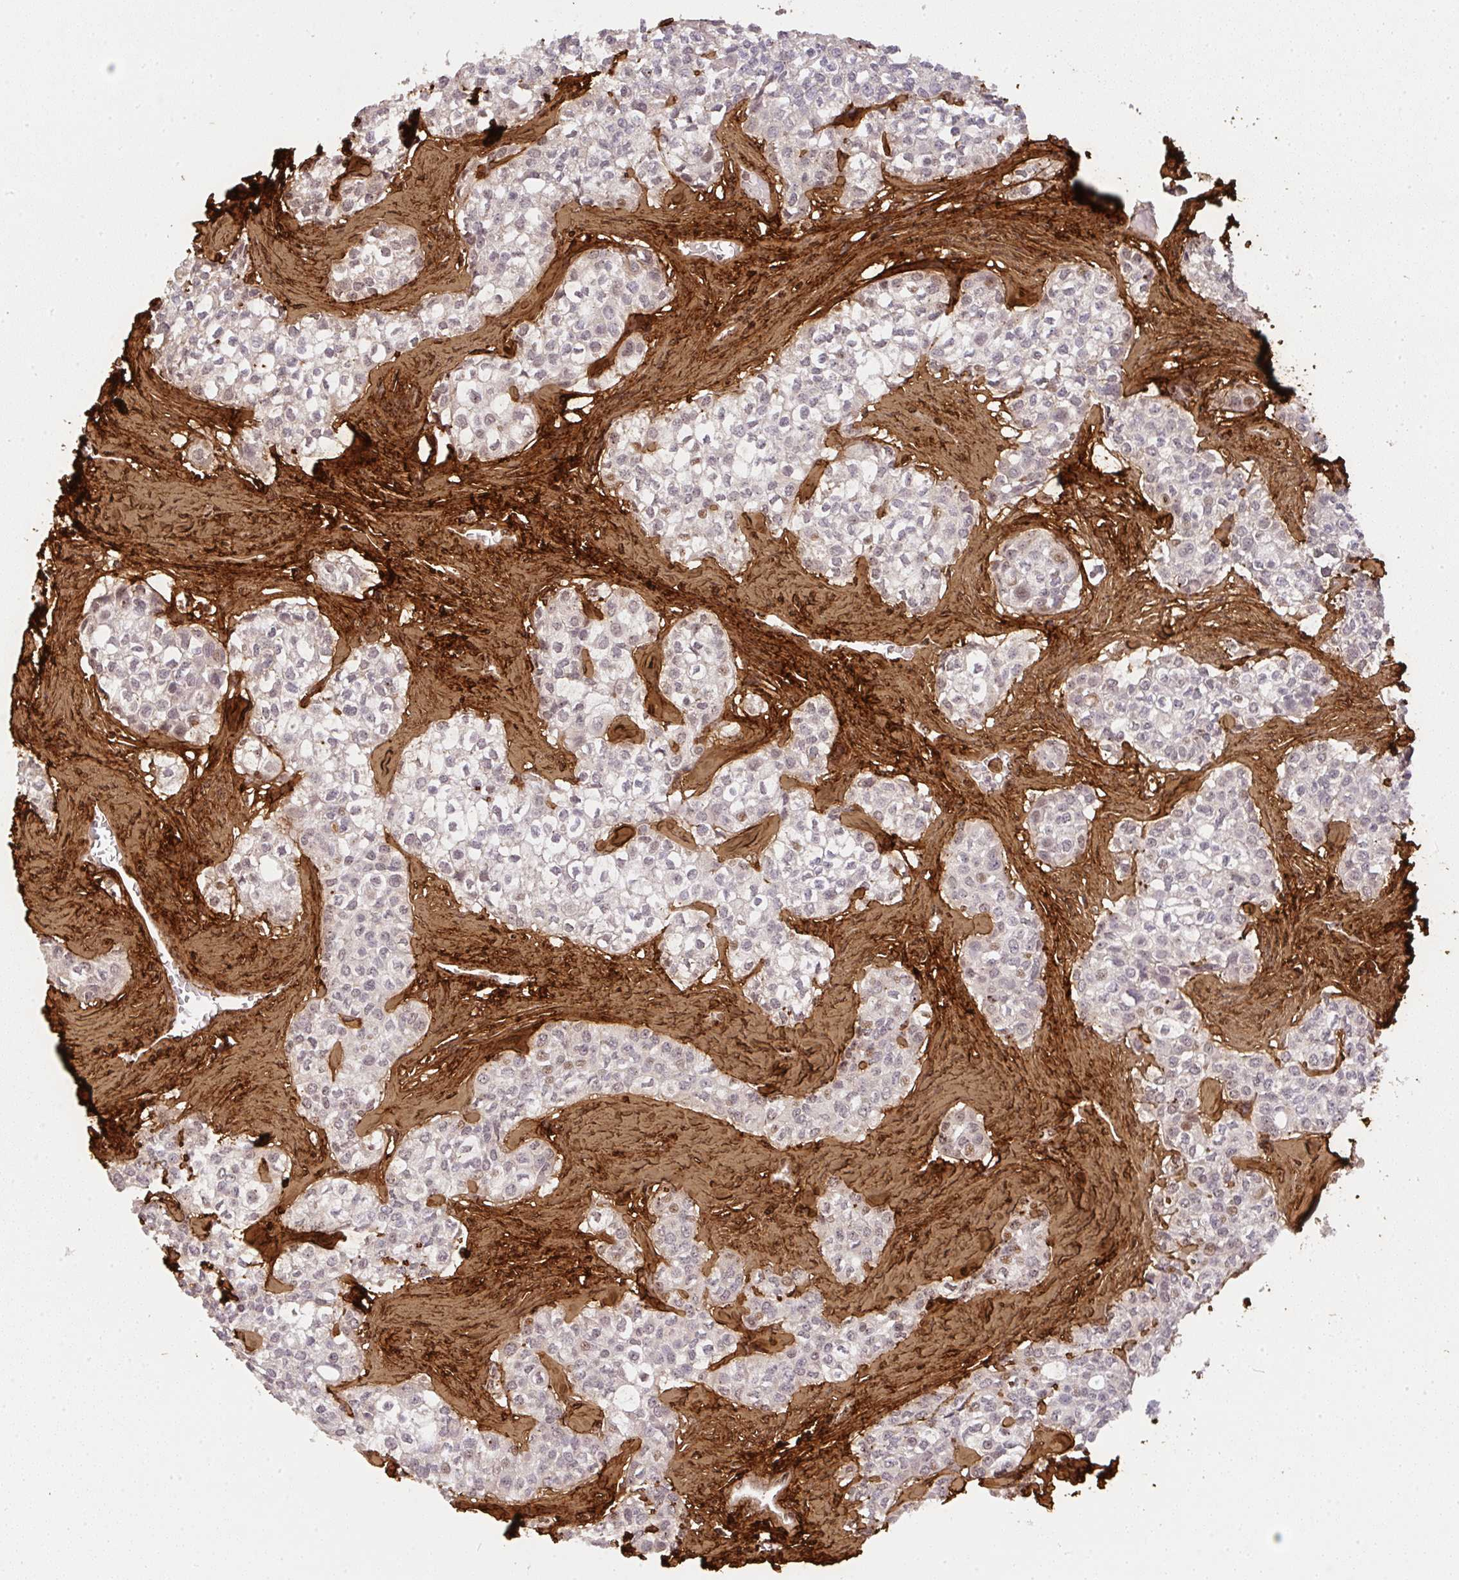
{"staining": {"intensity": "negative", "quantity": "none", "location": "none"}, "tissue": "head and neck cancer", "cell_type": "Tumor cells", "image_type": "cancer", "snomed": [{"axis": "morphology", "description": "Adenocarcinoma, NOS"}, {"axis": "topography", "description": "Head-Neck"}], "caption": "This is a image of IHC staining of adenocarcinoma (head and neck), which shows no expression in tumor cells.", "gene": "COL3A1", "patient": {"sex": "male", "age": 81}}